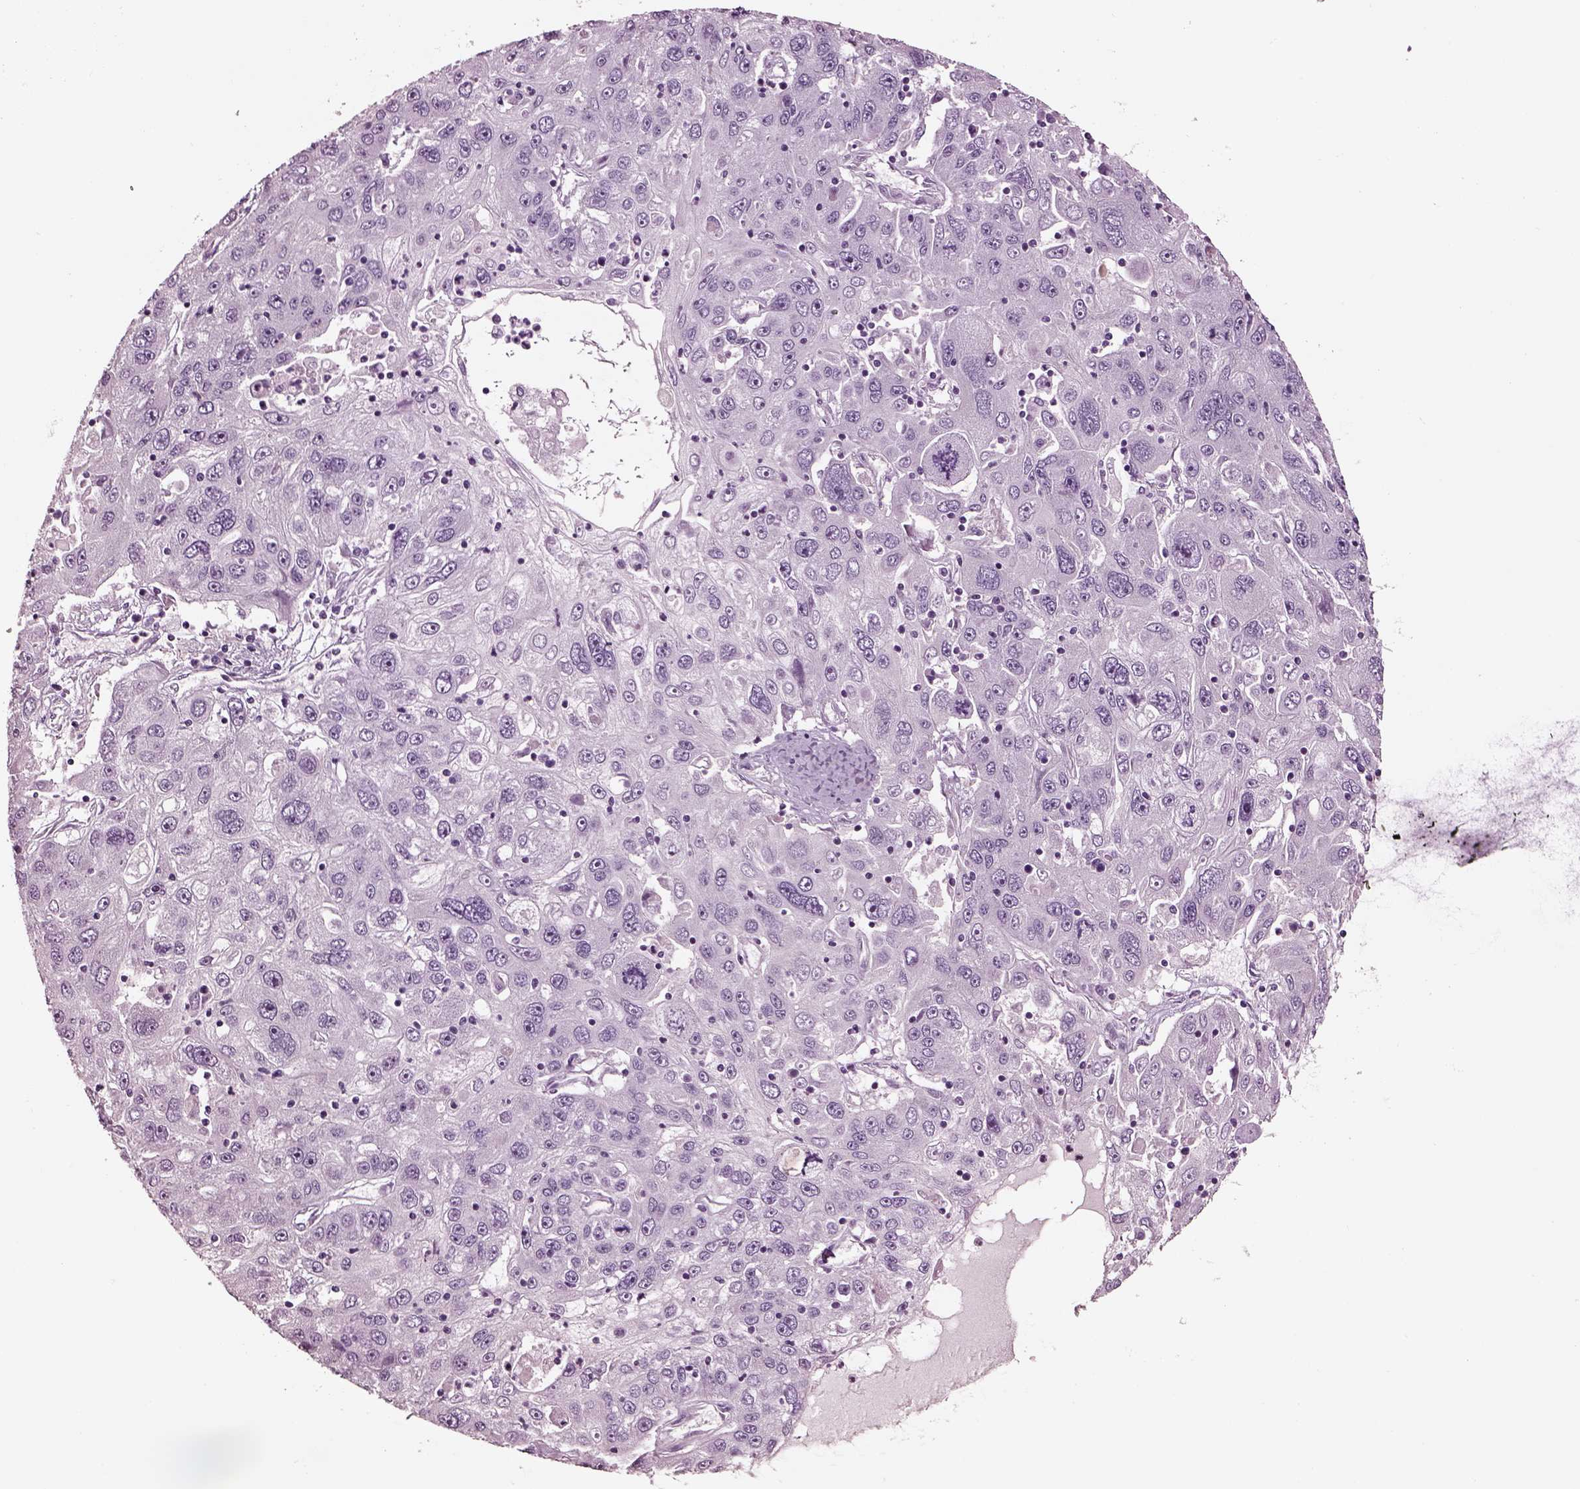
{"staining": {"intensity": "negative", "quantity": "none", "location": "none"}, "tissue": "stomach cancer", "cell_type": "Tumor cells", "image_type": "cancer", "snomed": [{"axis": "morphology", "description": "Adenocarcinoma, NOS"}, {"axis": "topography", "description": "Stomach"}], "caption": "The image exhibits no significant expression in tumor cells of adenocarcinoma (stomach).", "gene": "NMRK2", "patient": {"sex": "male", "age": 56}}